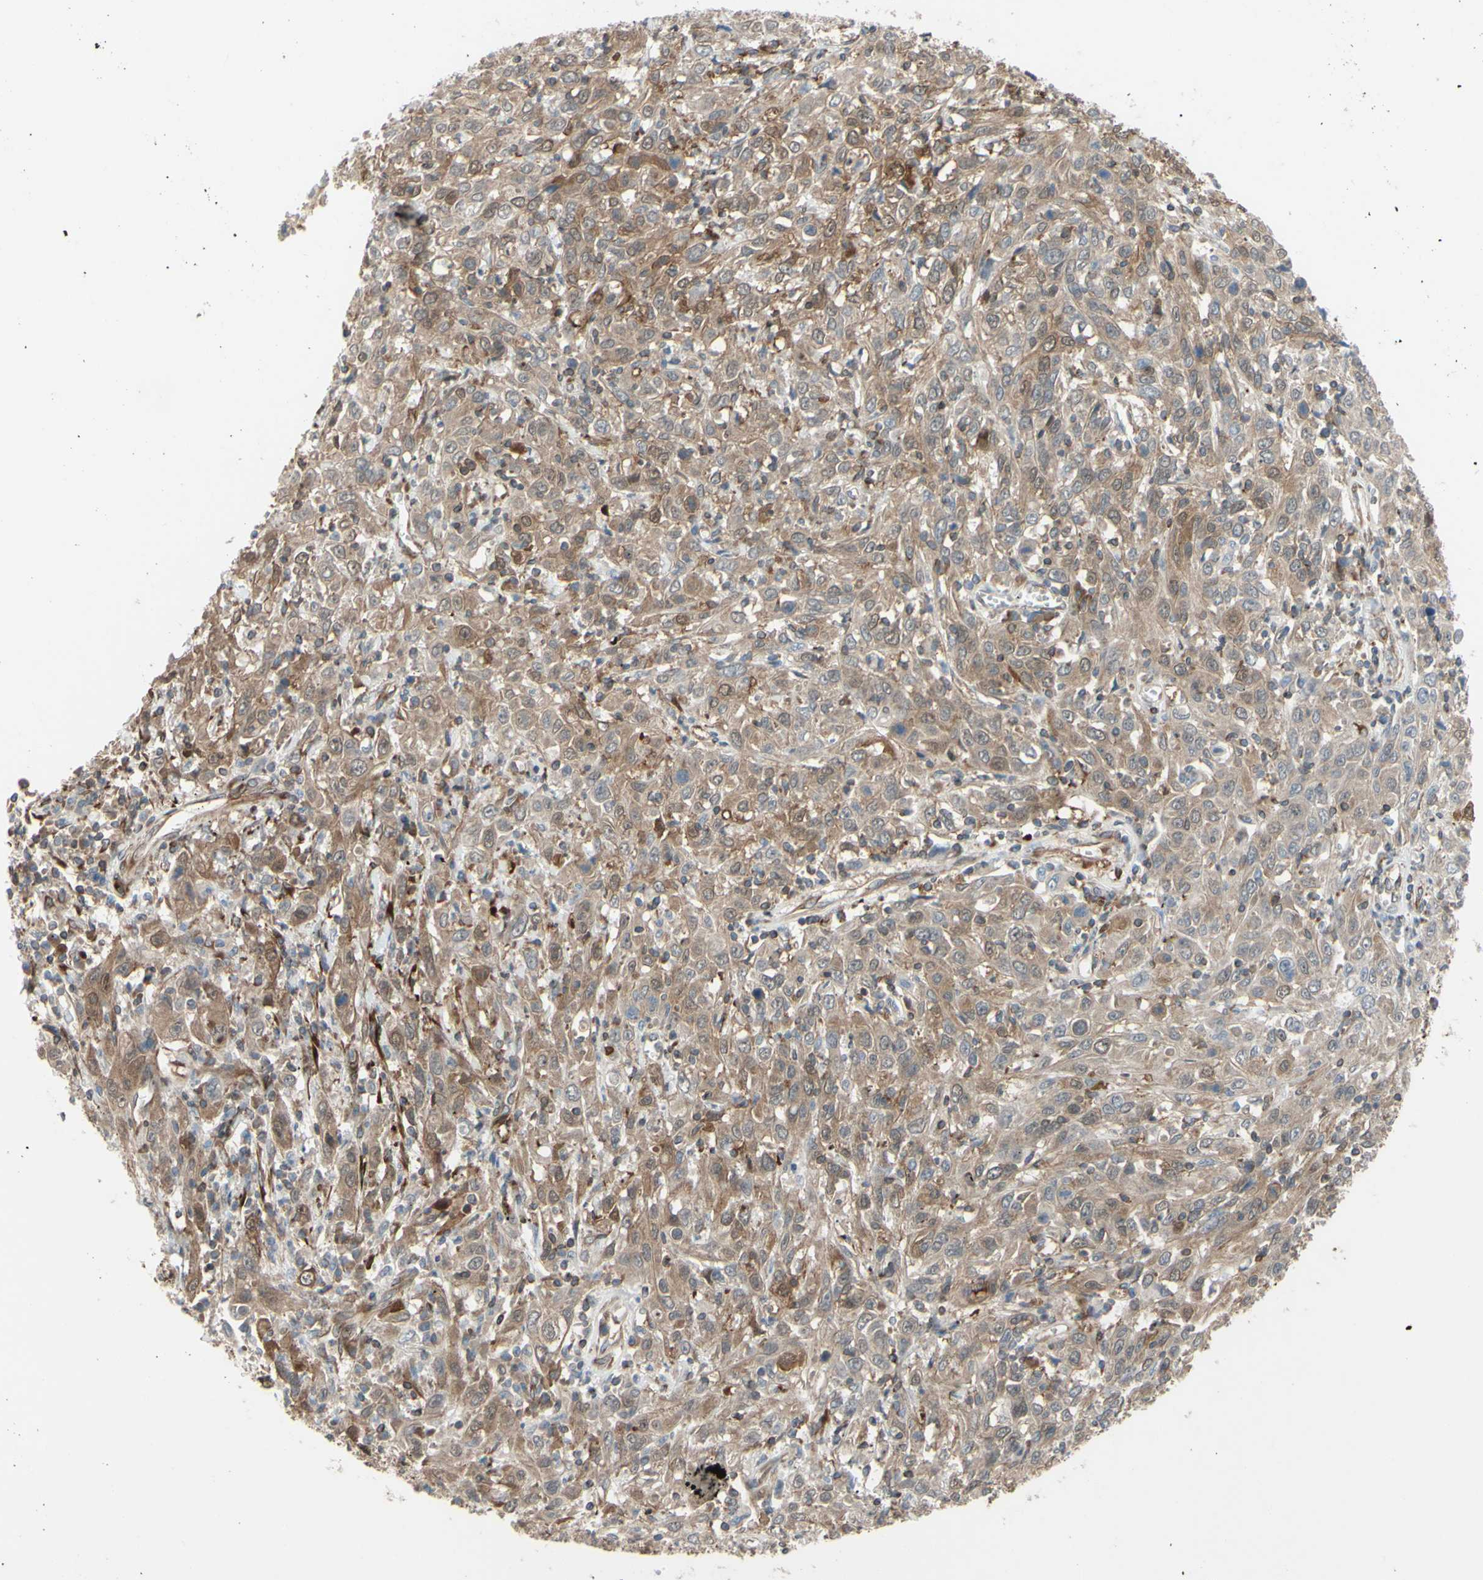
{"staining": {"intensity": "moderate", "quantity": ">75%", "location": "cytoplasmic/membranous"}, "tissue": "cervical cancer", "cell_type": "Tumor cells", "image_type": "cancer", "snomed": [{"axis": "morphology", "description": "Squamous cell carcinoma, NOS"}, {"axis": "topography", "description": "Cervix"}], "caption": "DAB (3,3'-diaminobenzidine) immunohistochemical staining of squamous cell carcinoma (cervical) reveals moderate cytoplasmic/membranous protein positivity in about >75% of tumor cells.", "gene": "PRAF2", "patient": {"sex": "female", "age": 46}}